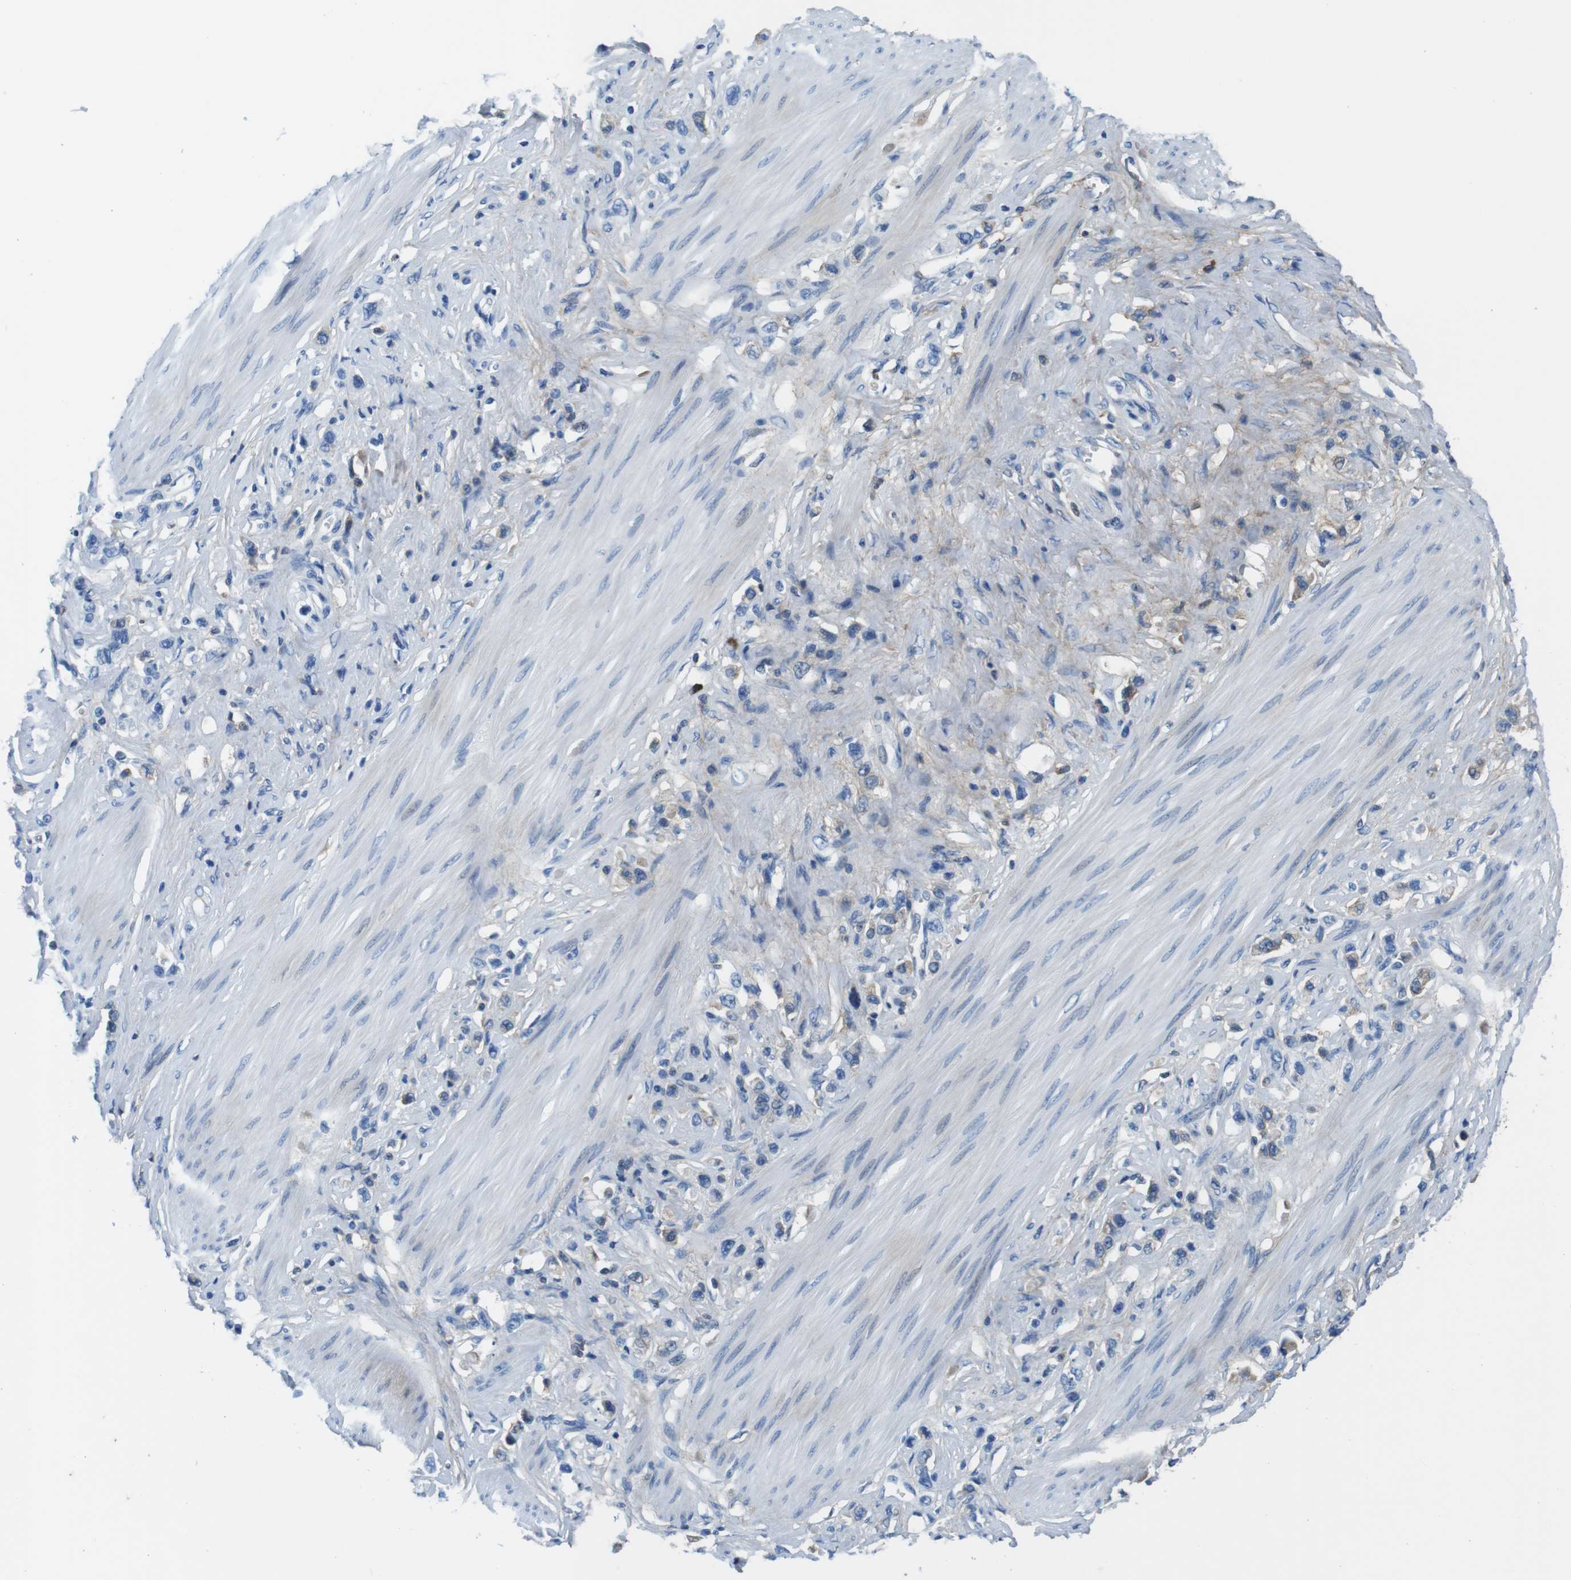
{"staining": {"intensity": "negative", "quantity": "none", "location": "none"}, "tissue": "stomach cancer", "cell_type": "Tumor cells", "image_type": "cancer", "snomed": [{"axis": "morphology", "description": "Adenocarcinoma, NOS"}, {"axis": "topography", "description": "Stomach"}], "caption": "There is no significant staining in tumor cells of stomach cancer (adenocarcinoma).", "gene": "IGKC", "patient": {"sex": "female", "age": 65}}